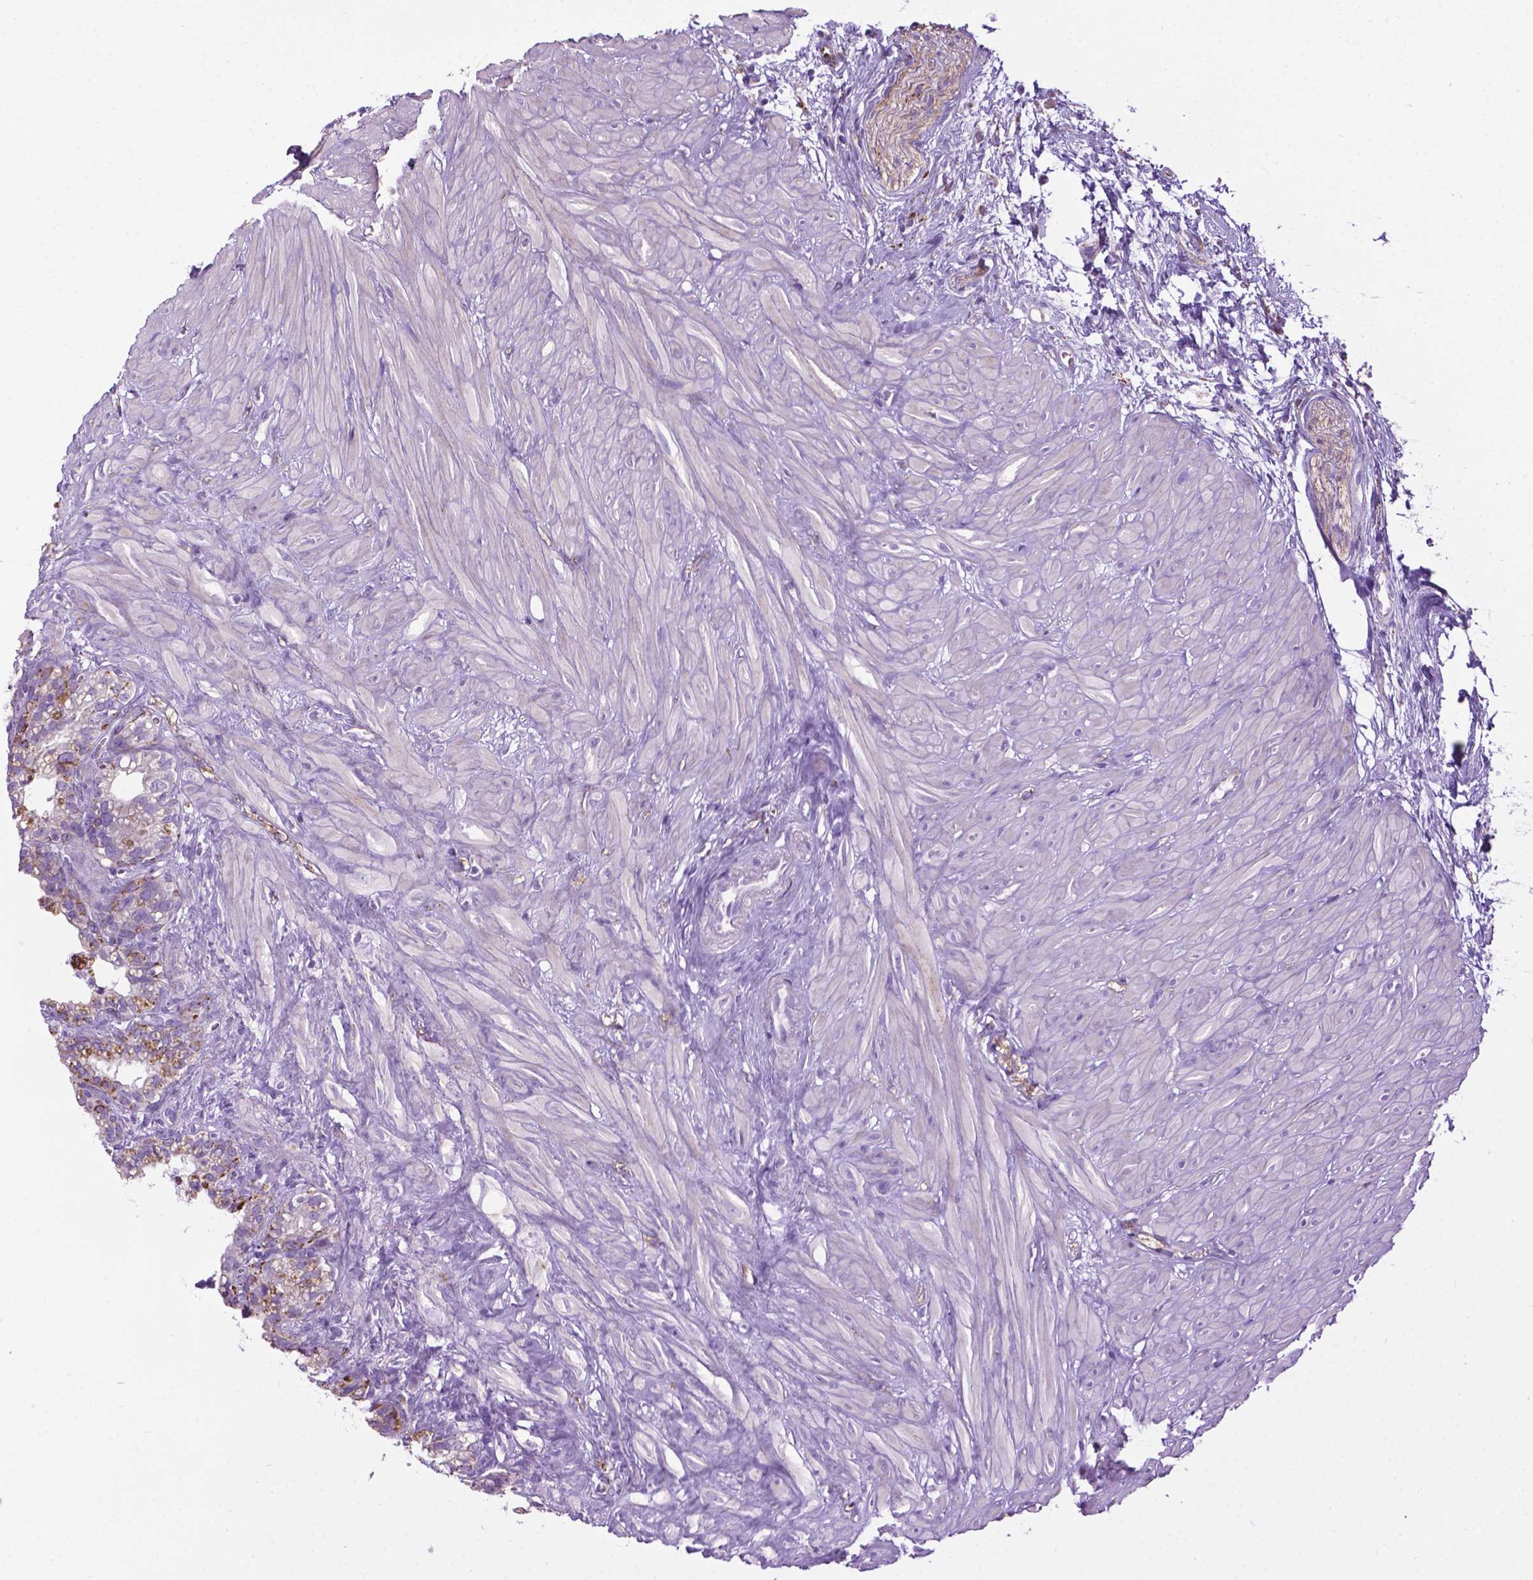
{"staining": {"intensity": "negative", "quantity": "none", "location": "none"}, "tissue": "seminal vesicle", "cell_type": "Glandular cells", "image_type": "normal", "snomed": [{"axis": "morphology", "description": "Normal tissue, NOS"}, {"axis": "morphology", "description": "Urothelial carcinoma, NOS"}, {"axis": "topography", "description": "Urinary bladder"}, {"axis": "topography", "description": "Seminal veicle"}], "caption": "High magnification brightfield microscopy of benign seminal vesicle stained with DAB (brown) and counterstained with hematoxylin (blue): glandular cells show no significant expression. (Stains: DAB (3,3'-diaminobenzidine) immunohistochemistry with hematoxylin counter stain, Microscopy: brightfield microscopy at high magnification).", "gene": "TMEM132E", "patient": {"sex": "male", "age": 76}}